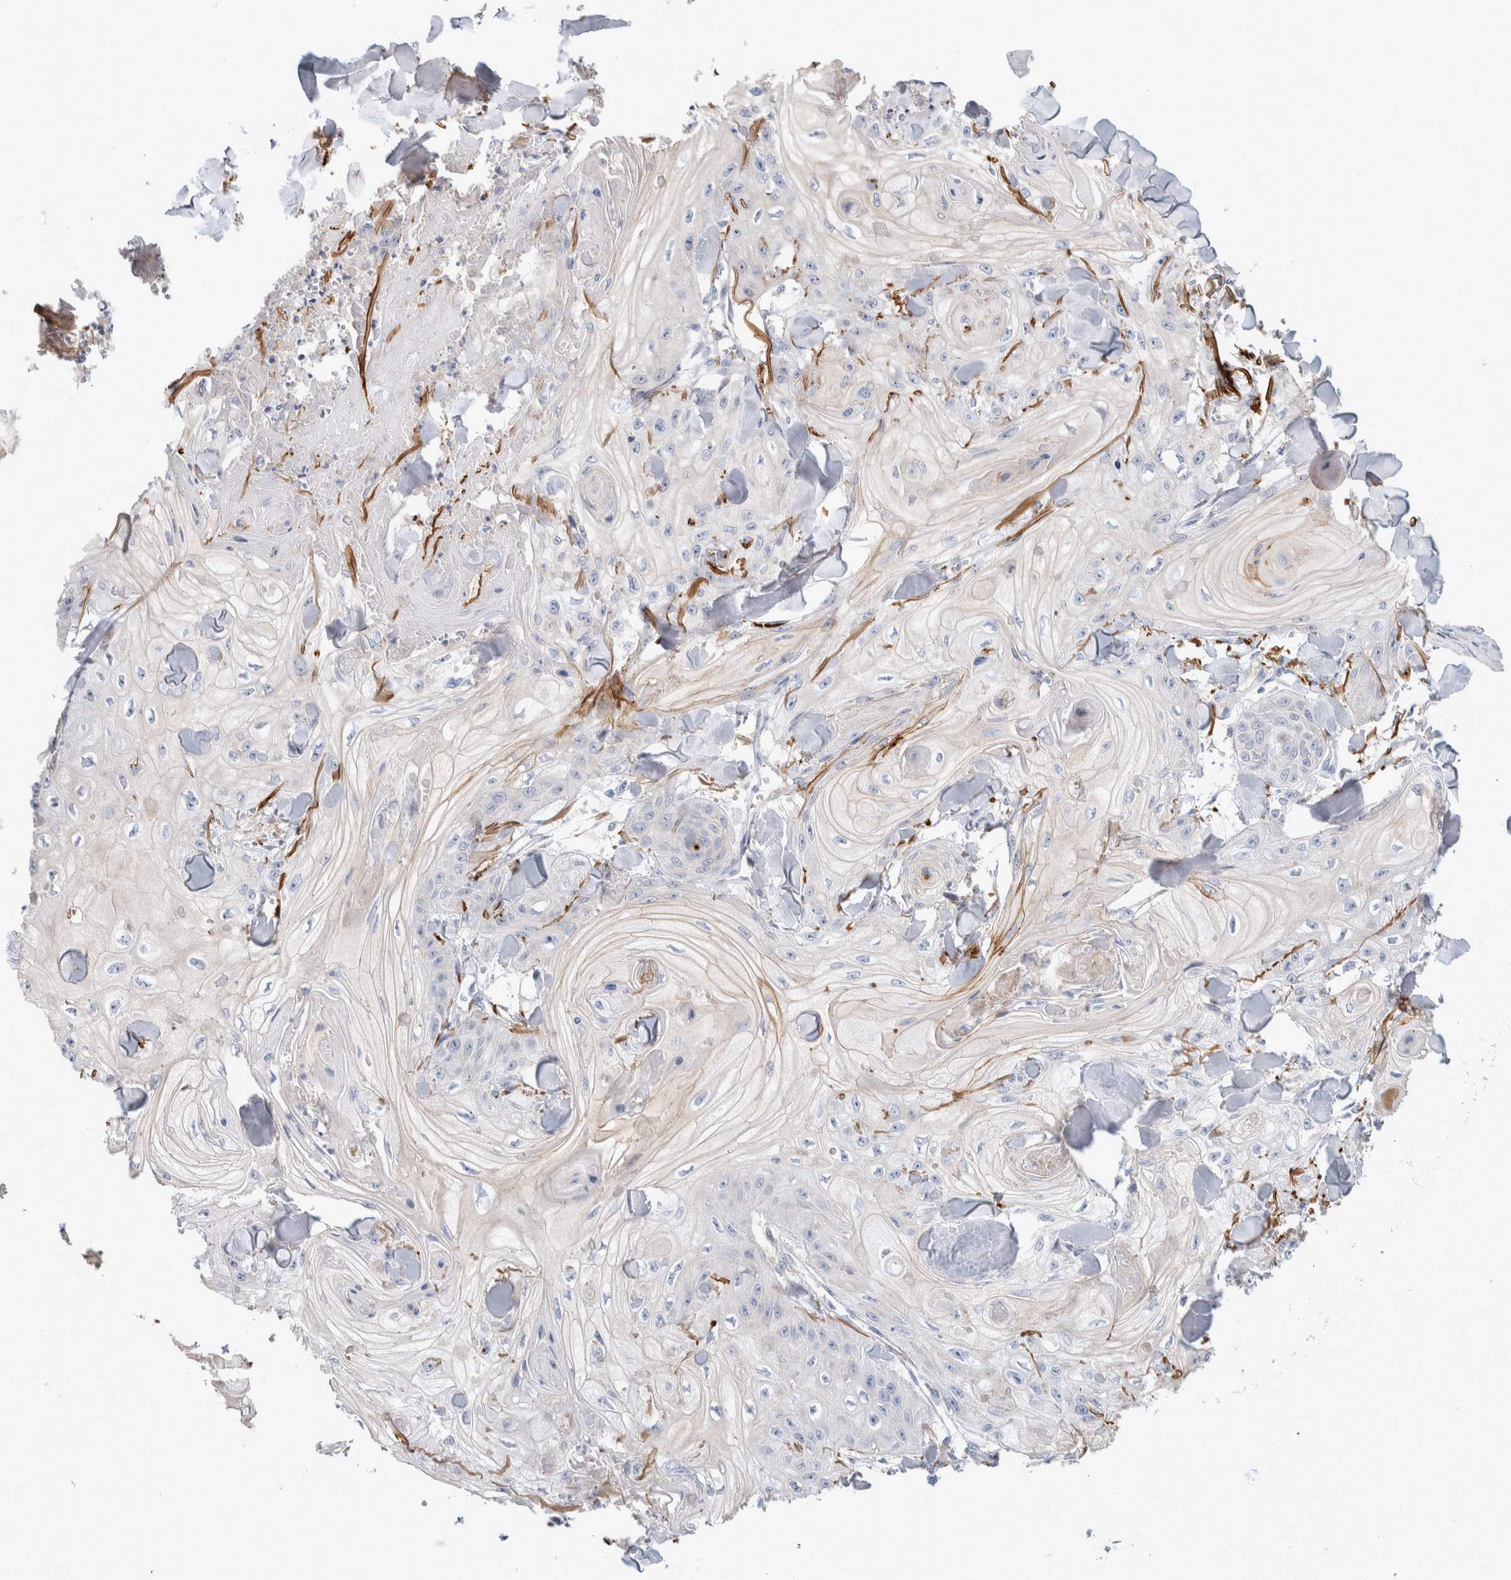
{"staining": {"intensity": "negative", "quantity": "none", "location": "none"}, "tissue": "skin cancer", "cell_type": "Tumor cells", "image_type": "cancer", "snomed": [{"axis": "morphology", "description": "Squamous cell carcinoma, NOS"}, {"axis": "topography", "description": "Skin"}], "caption": "Tumor cells show no significant expression in skin squamous cell carcinoma. (DAB IHC, high magnification).", "gene": "CD55", "patient": {"sex": "male", "age": 74}}